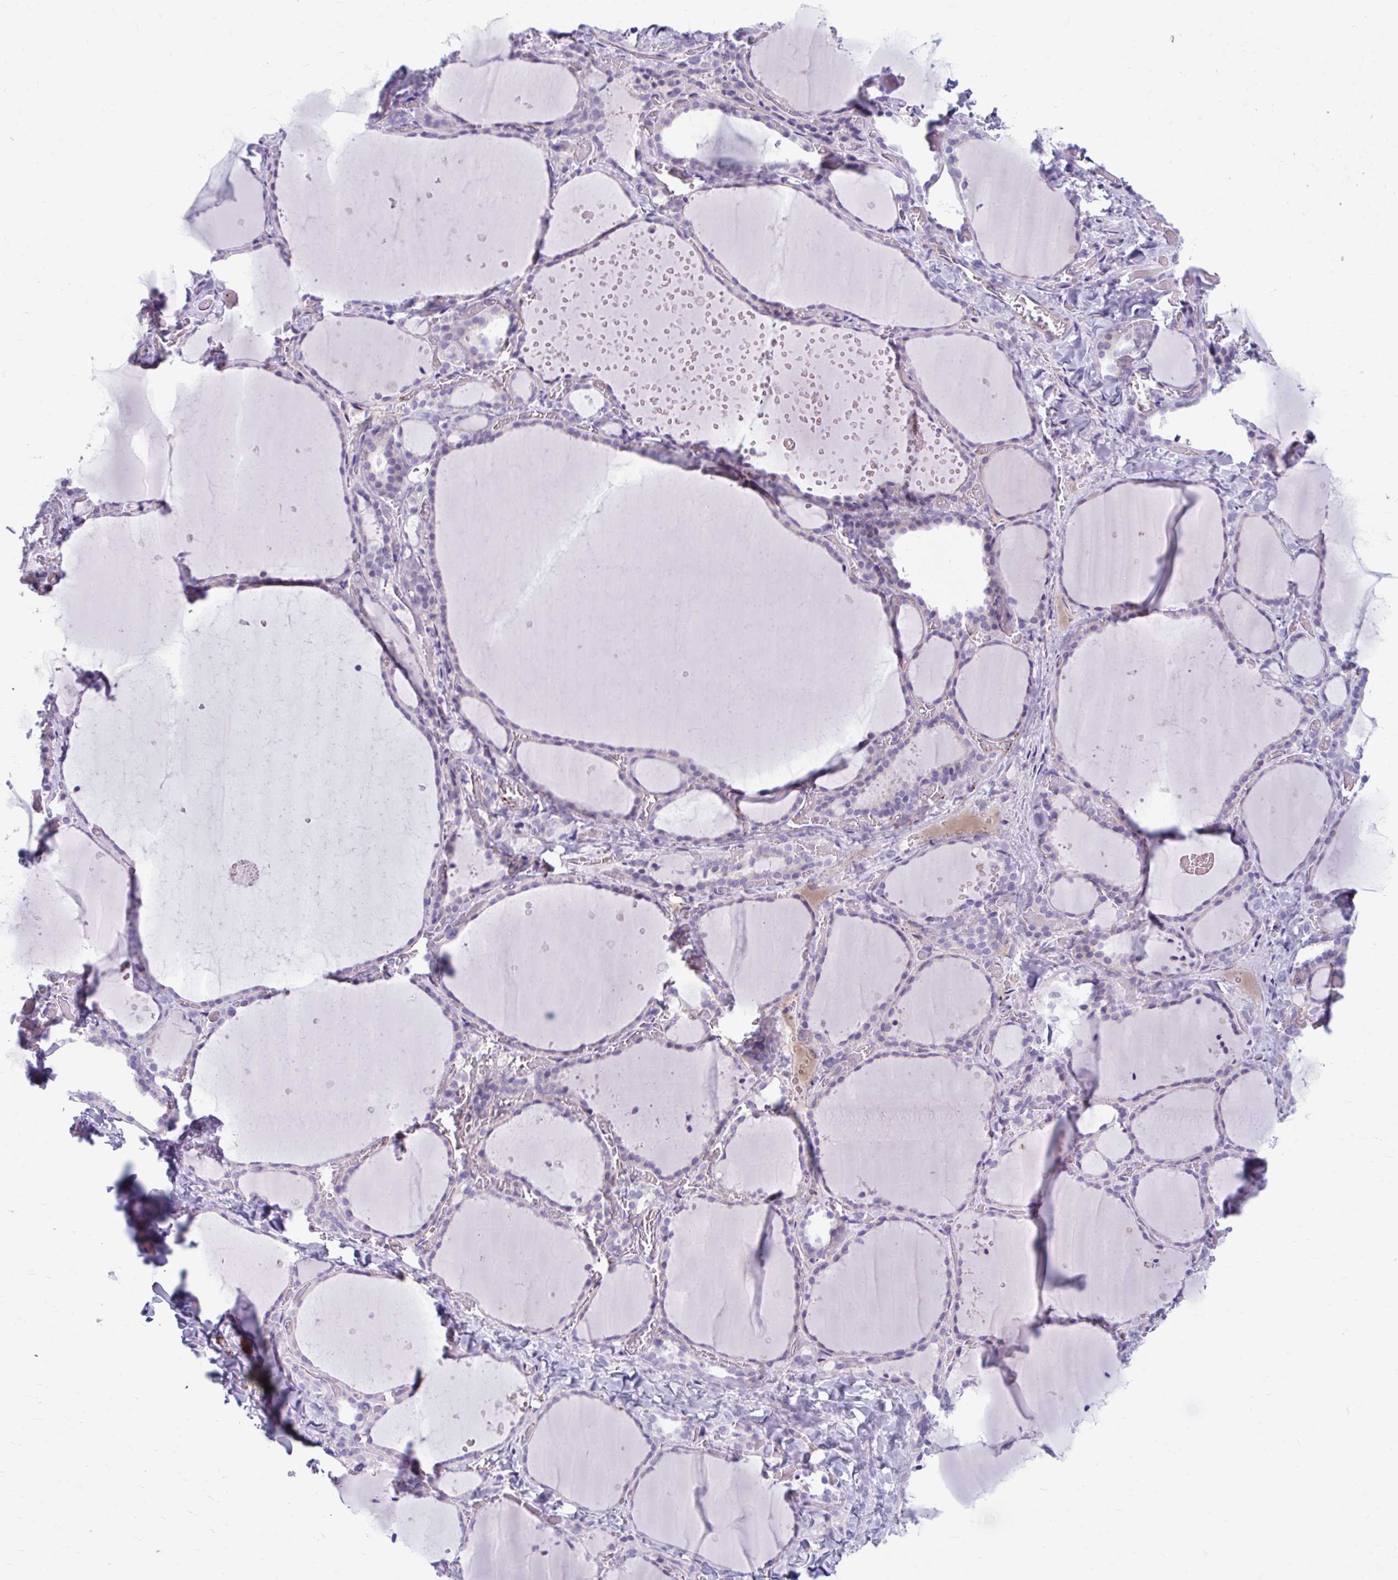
{"staining": {"intensity": "negative", "quantity": "none", "location": "none"}, "tissue": "thyroid gland", "cell_type": "Glandular cells", "image_type": "normal", "snomed": [{"axis": "morphology", "description": "Normal tissue, NOS"}, {"axis": "topography", "description": "Thyroid gland"}], "caption": "Glandular cells are negative for brown protein staining in benign thyroid gland. Brightfield microscopy of immunohistochemistry (IHC) stained with DAB (brown) and hematoxylin (blue), captured at high magnification.", "gene": "C12orf71", "patient": {"sex": "female", "age": 36}}